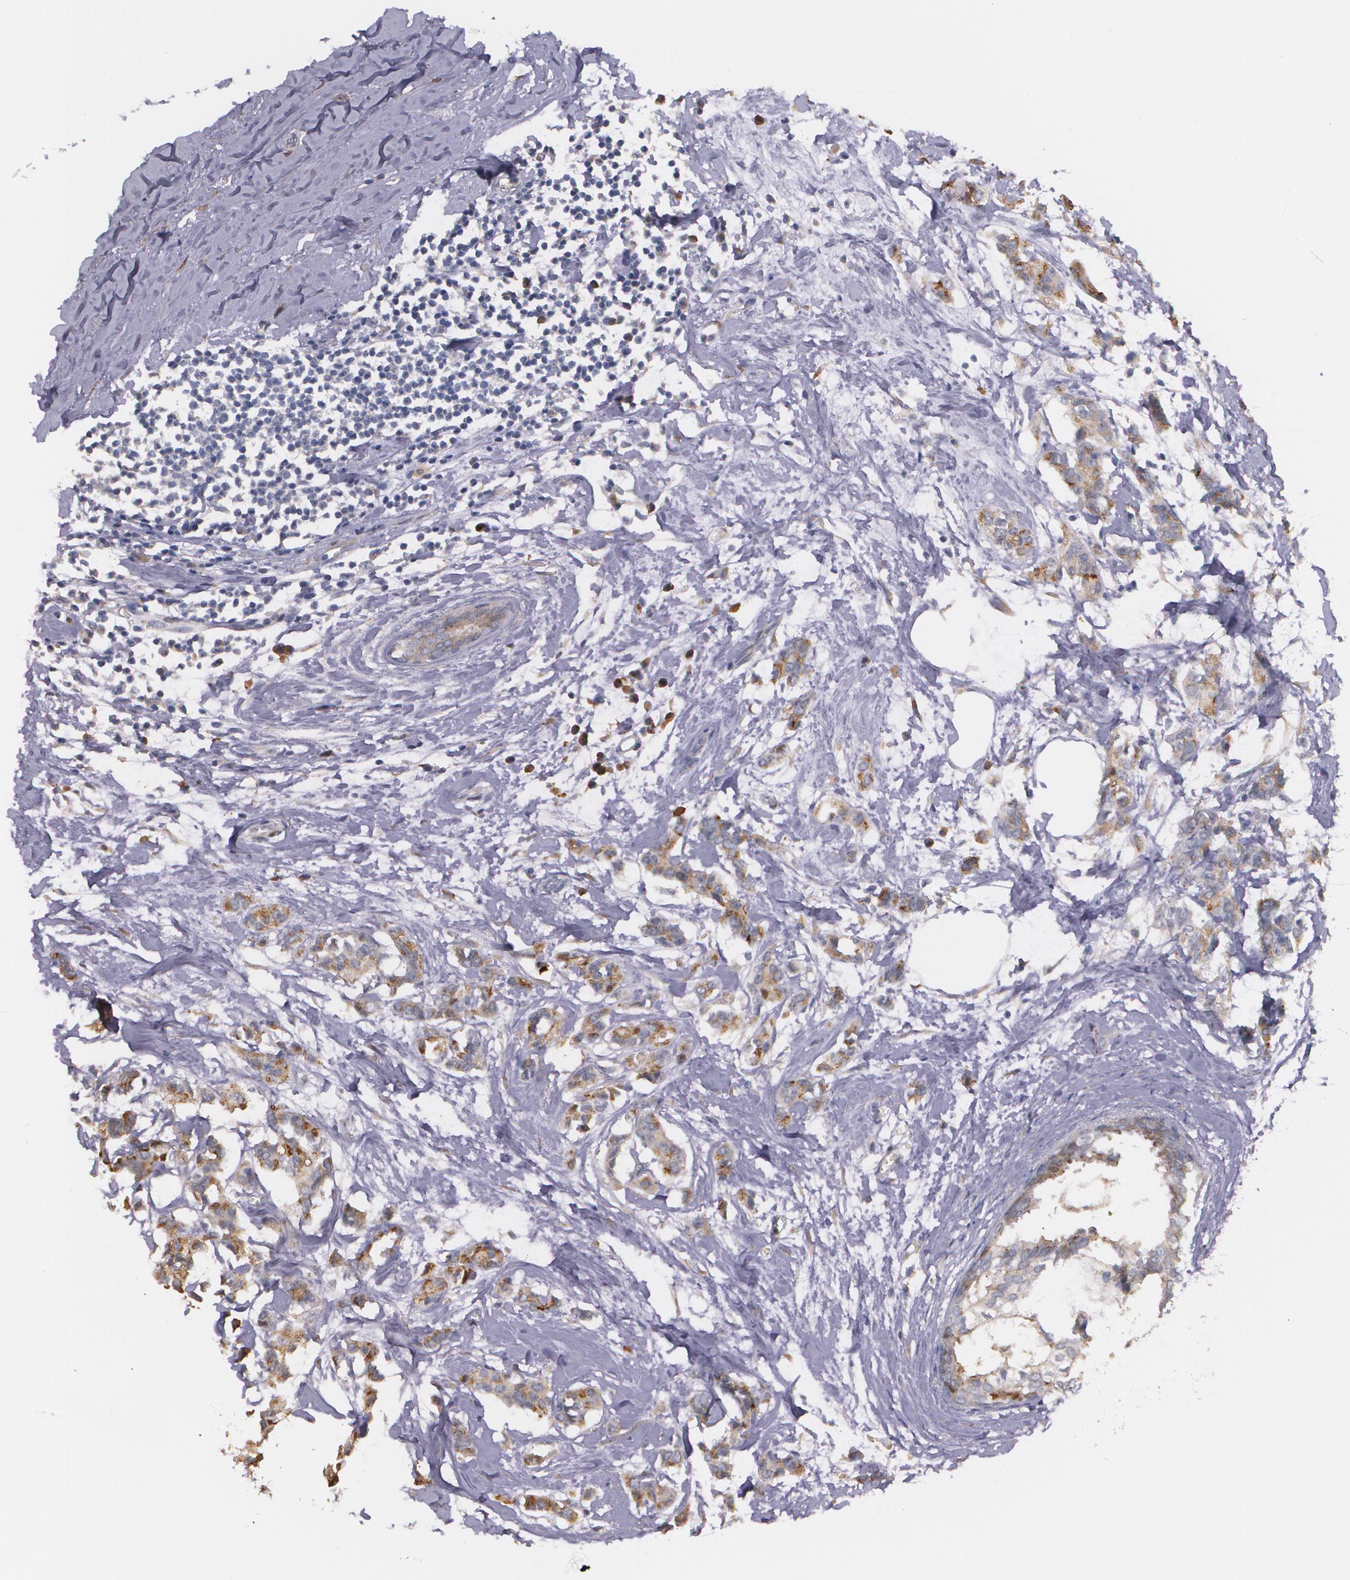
{"staining": {"intensity": "moderate", "quantity": ">75%", "location": "cytoplasmic/membranous"}, "tissue": "breast cancer", "cell_type": "Tumor cells", "image_type": "cancer", "snomed": [{"axis": "morphology", "description": "Duct carcinoma"}, {"axis": "topography", "description": "Breast"}], "caption": "Immunohistochemistry (DAB) staining of breast cancer (infiltrating ductal carcinoma) displays moderate cytoplasmic/membranous protein positivity in about >75% of tumor cells.", "gene": "ATF3", "patient": {"sex": "female", "age": 84}}